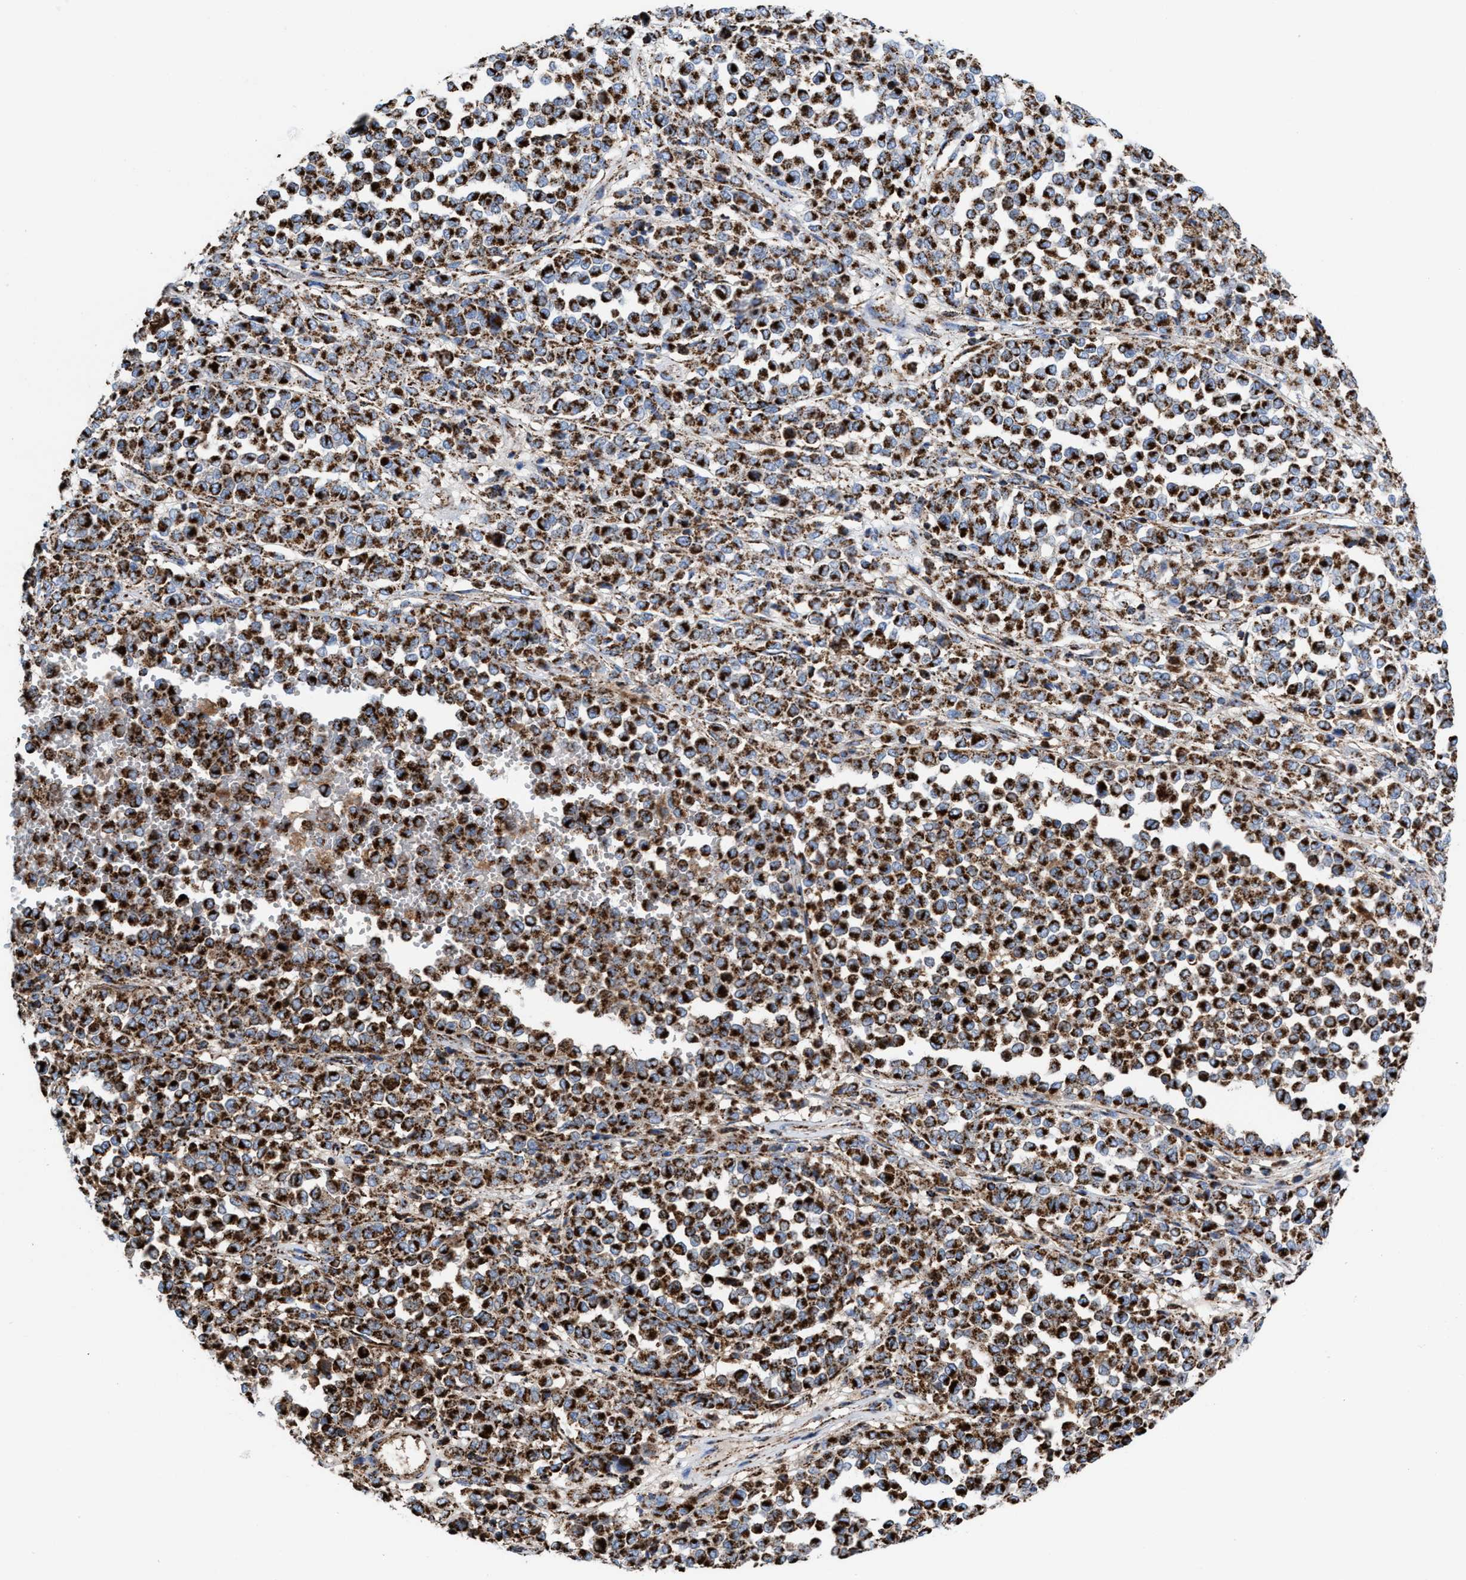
{"staining": {"intensity": "strong", "quantity": ">75%", "location": "cytoplasmic/membranous"}, "tissue": "melanoma", "cell_type": "Tumor cells", "image_type": "cancer", "snomed": [{"axis": "morphology", "description": "Malignant melanoma, Metastatic site"}, {"axis": "topography", "description": "Pancreas"}], "caption": "Malignant melanoma (metastatic site) was stained to show a protein in brown. There is high levels of strong cytoplasmic/membranous staining in about >75% of tumor cells.", "gene": "ECHS1", "patient": {"sex": "female", "age": 30}}